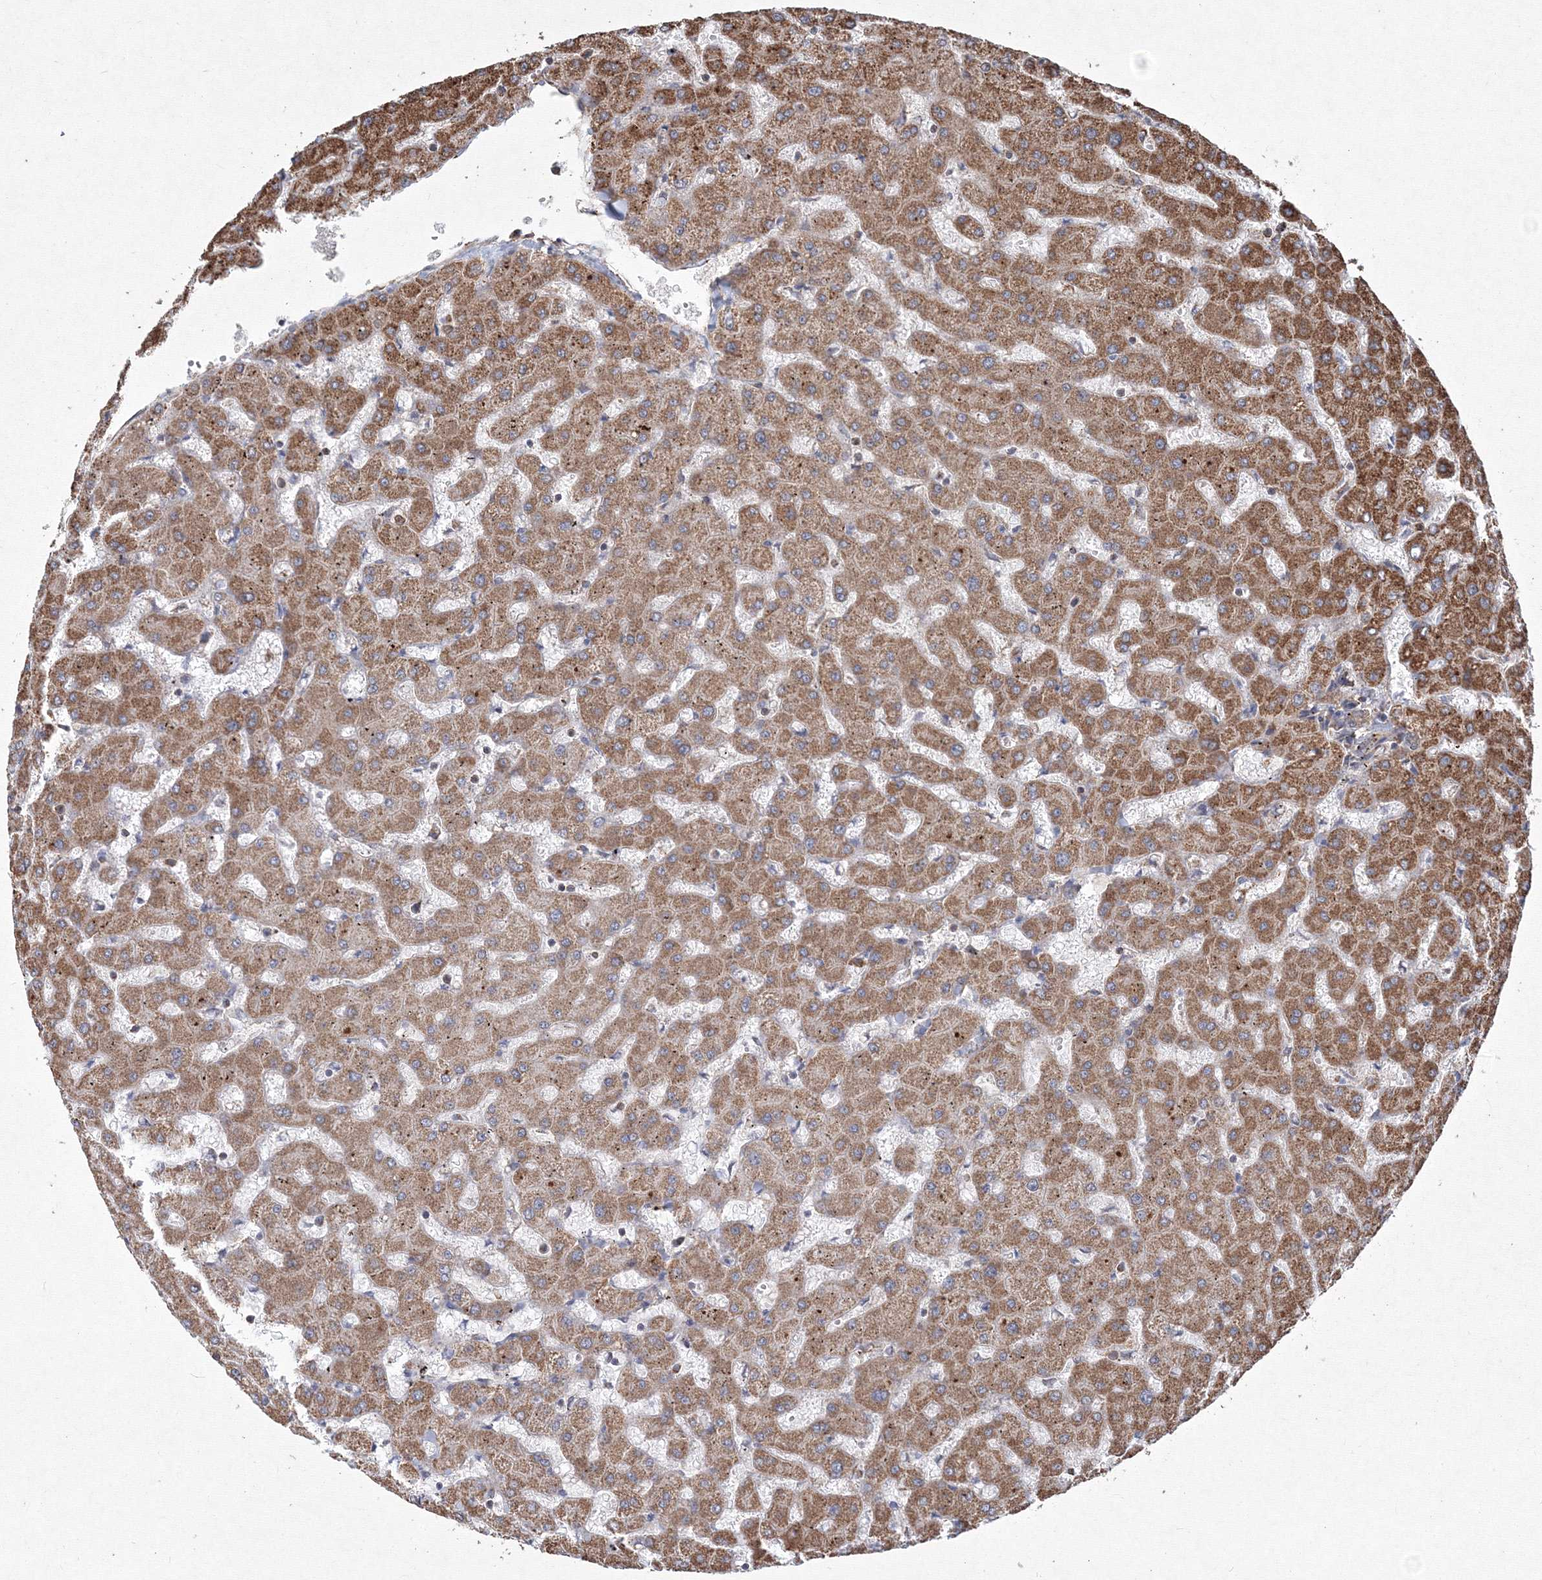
{"staining": {"intensity": "weak", "quantity": "25%-75%", "location": "cytoplasmic/membranous"}, "tissue": "liver", "cell_type": "Cholangiocytes", "image_type": "normal", "snomed": [{"axis": "morphology", "description": "Normal tissue, NOS"}, {"axis": "topography", "description": "Liver"}], "caption": "Immunohistochemistry (DAB) staining of normal liver displays weak cytoplasmic/membranous protein expression in approximately 25%-75% of cholangiocytes. (IHC, brightfield microscopy, high magnification).", "gene": "TMEM139", "patient": {"sex": "female", "age": 63}}